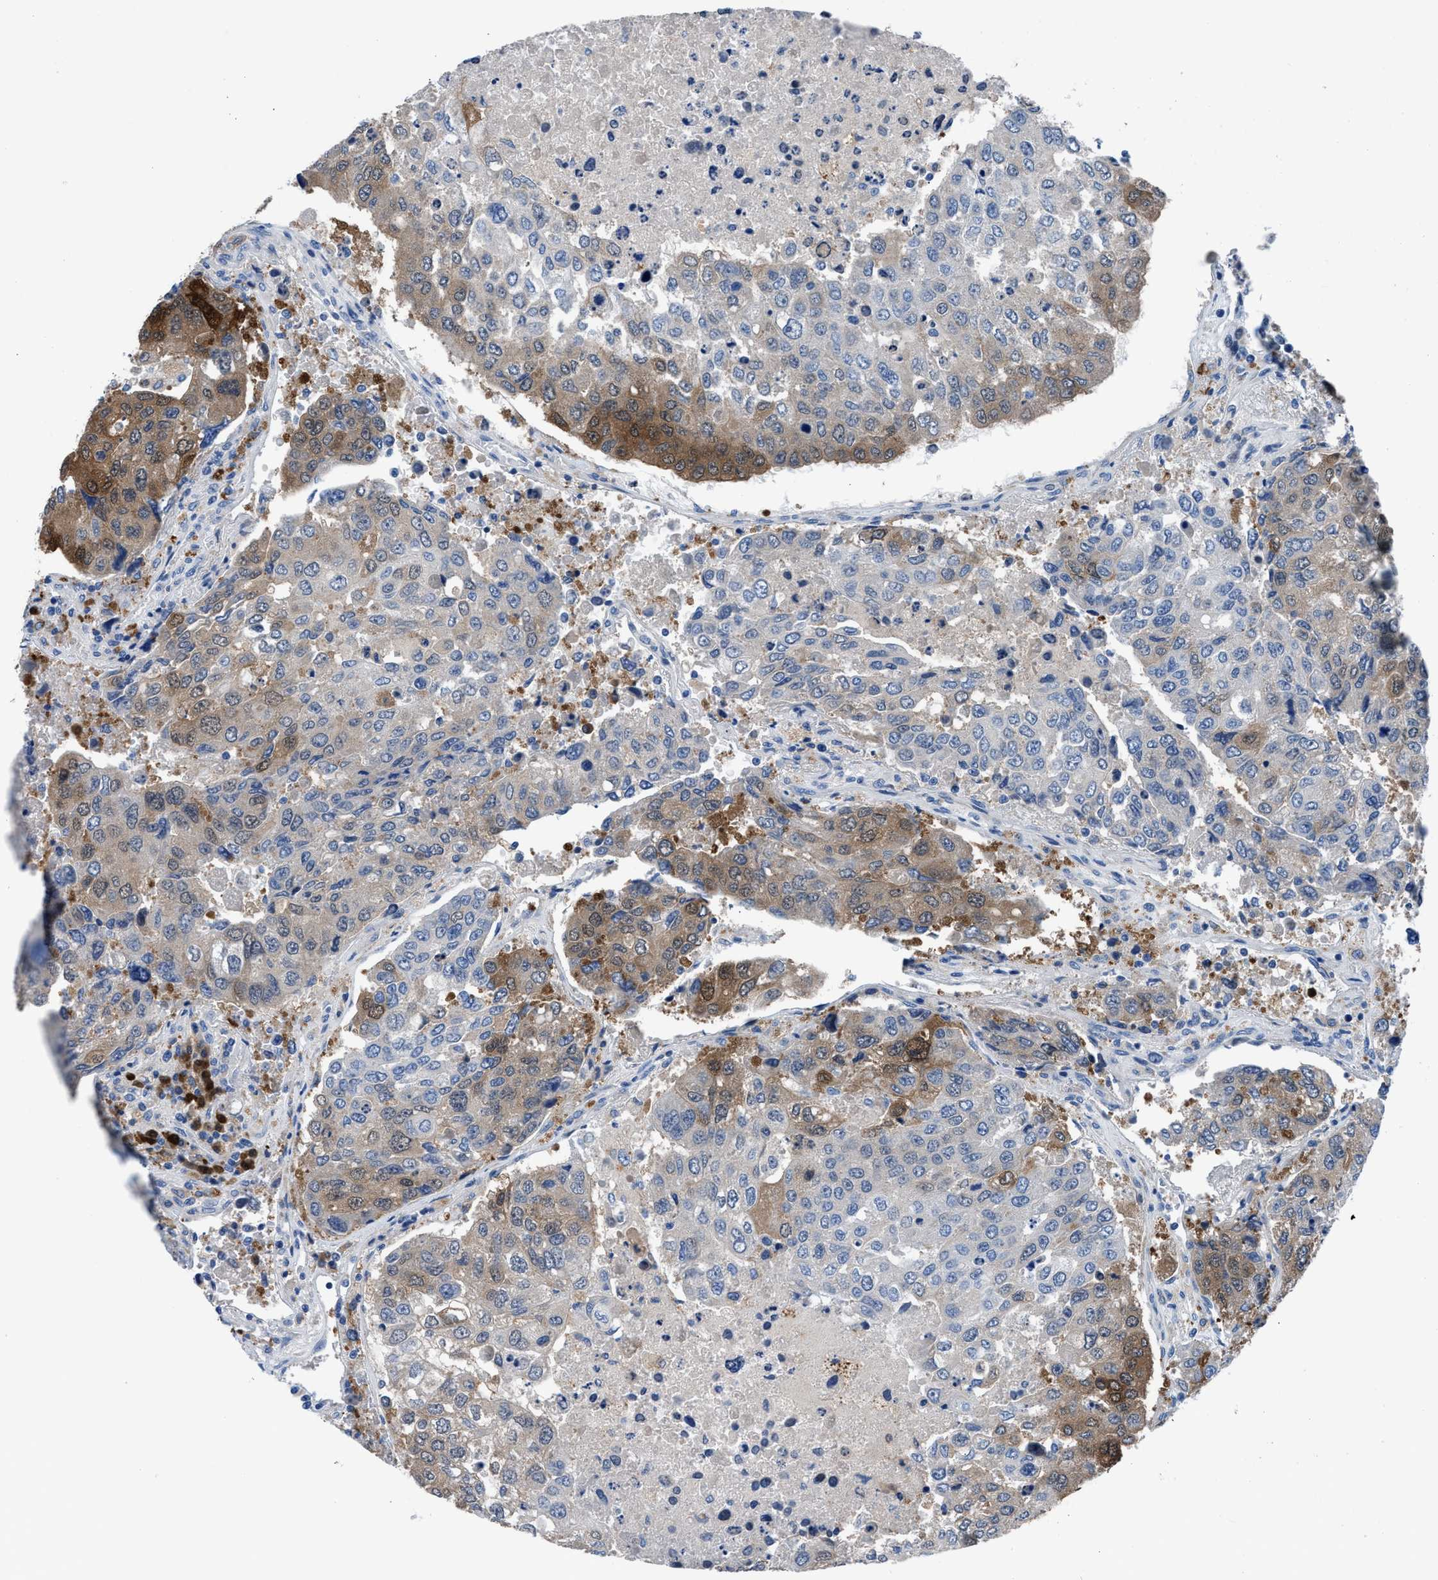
{"staining": {"intensity": "strong", "quantity": "<25%", "location": "cytoplasmic/membranous,nuclear"}, "tissue": "urothelial cancer", "cell_type": "Tumor cells", "image_type": "cancer", "snomed": [{"axis": "morphology", "description": "Urothelial carcinoma, High grade"}, {"axis": "topography", "description": "Lymph node"}, {"axis": "topography", "description": "Urinary bladder"}], "caption": "This is a histology image of immunohistochemistry staining of urothelial cancer, which shows strong staining in the cytoplasmic/membranous and nuclear of tumor cells.", "gene": "UAP1", "patient": {"sex": "male", "age": 51}}